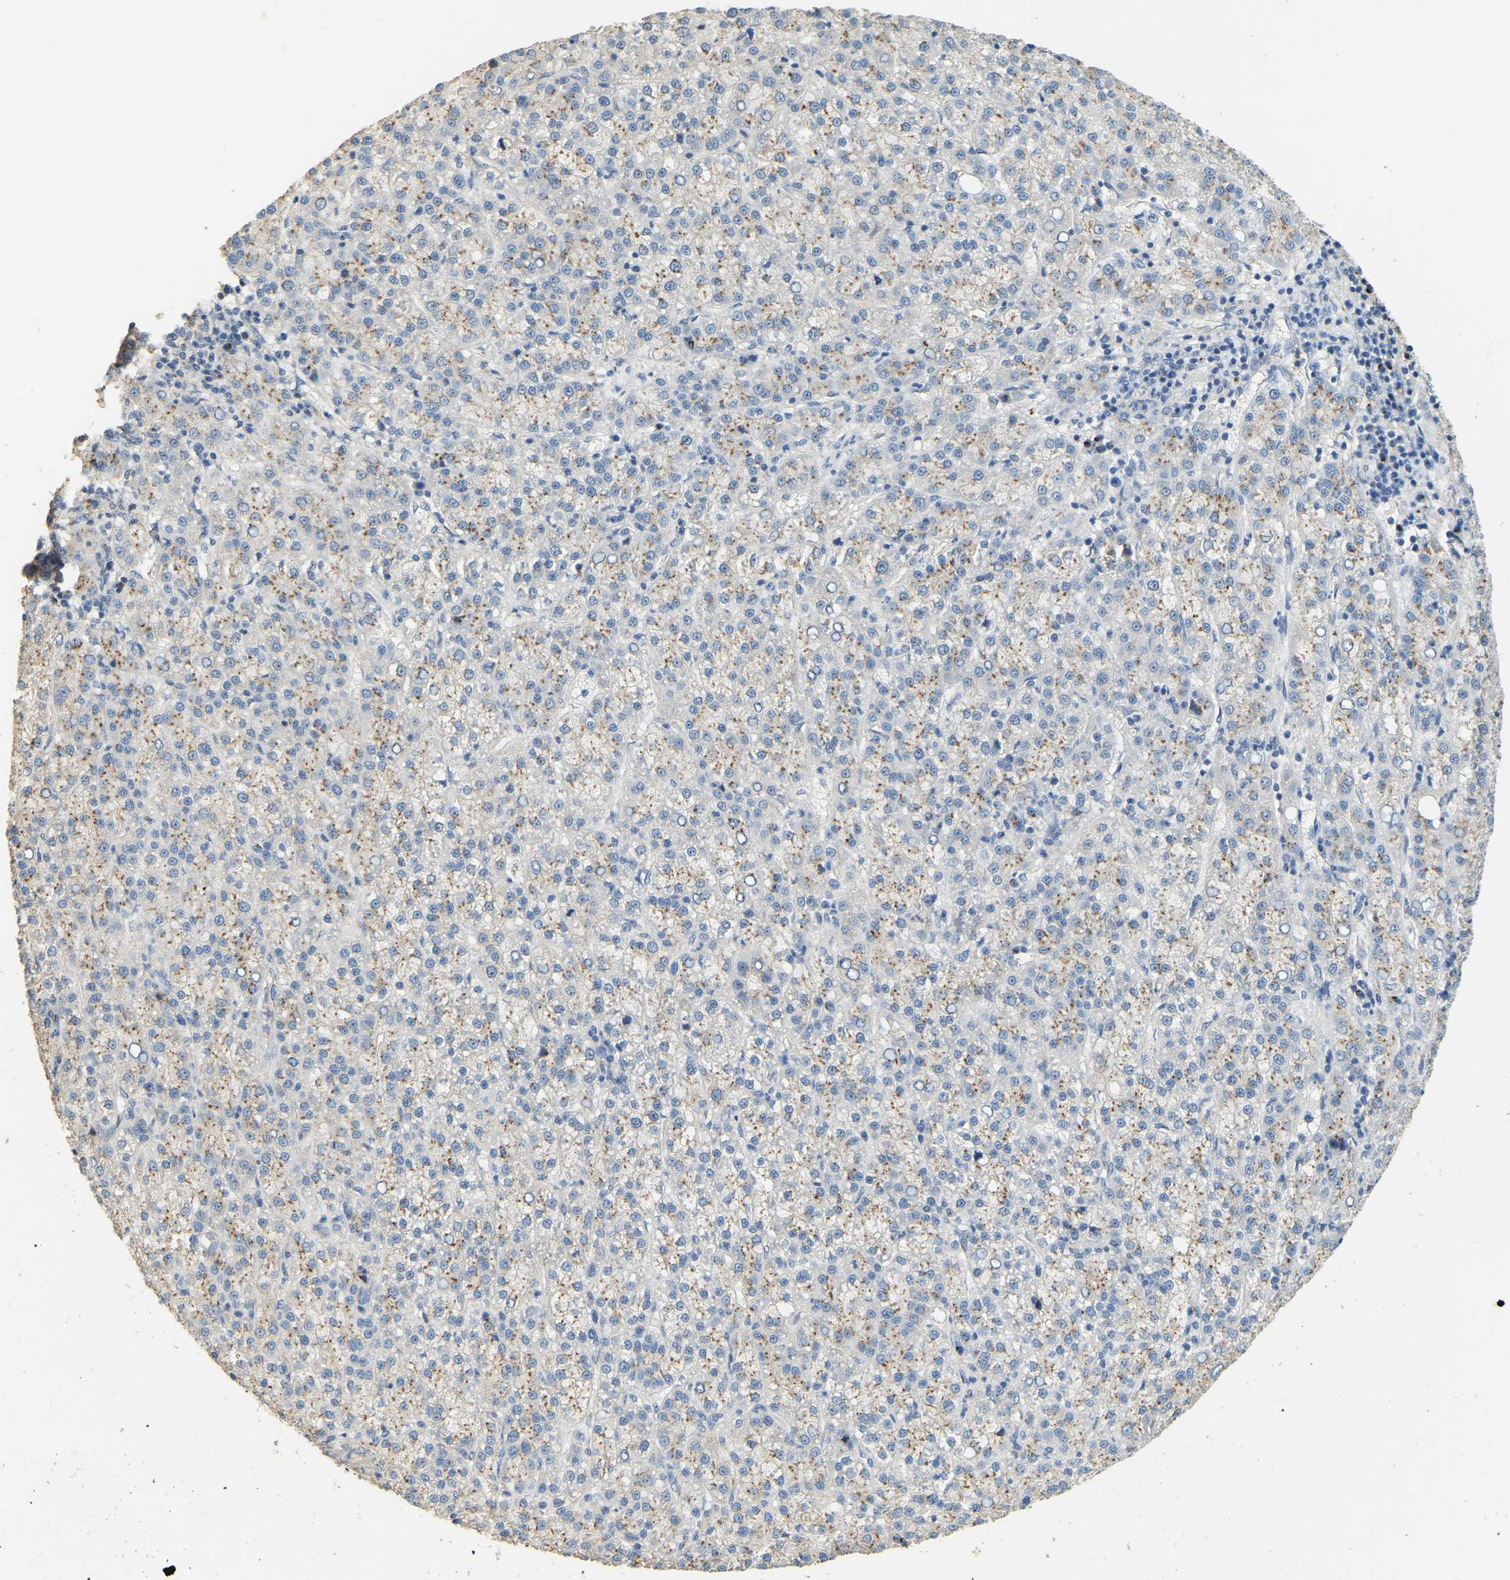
{"staining": {"intensity": "weak", "quantity": "<25%", "location": "cytoplasmic/membranous"}, "tissue": "liver cancer", "cell_type": "Tumor cells", "image_type": "cancer", "snomed": [{"axis": "morphology", "description": "Carcinoma, Hepatocellular, NOS"}, {"axis": "topography", "description": "Liver"}], "caption": "Hepatocellular carcinoma (liver) stained for a protein using immunohistochemistry reveals no expression tumor cells.", "gene": "FAM174A", "patient": {"sex": "female", "age": 58}}